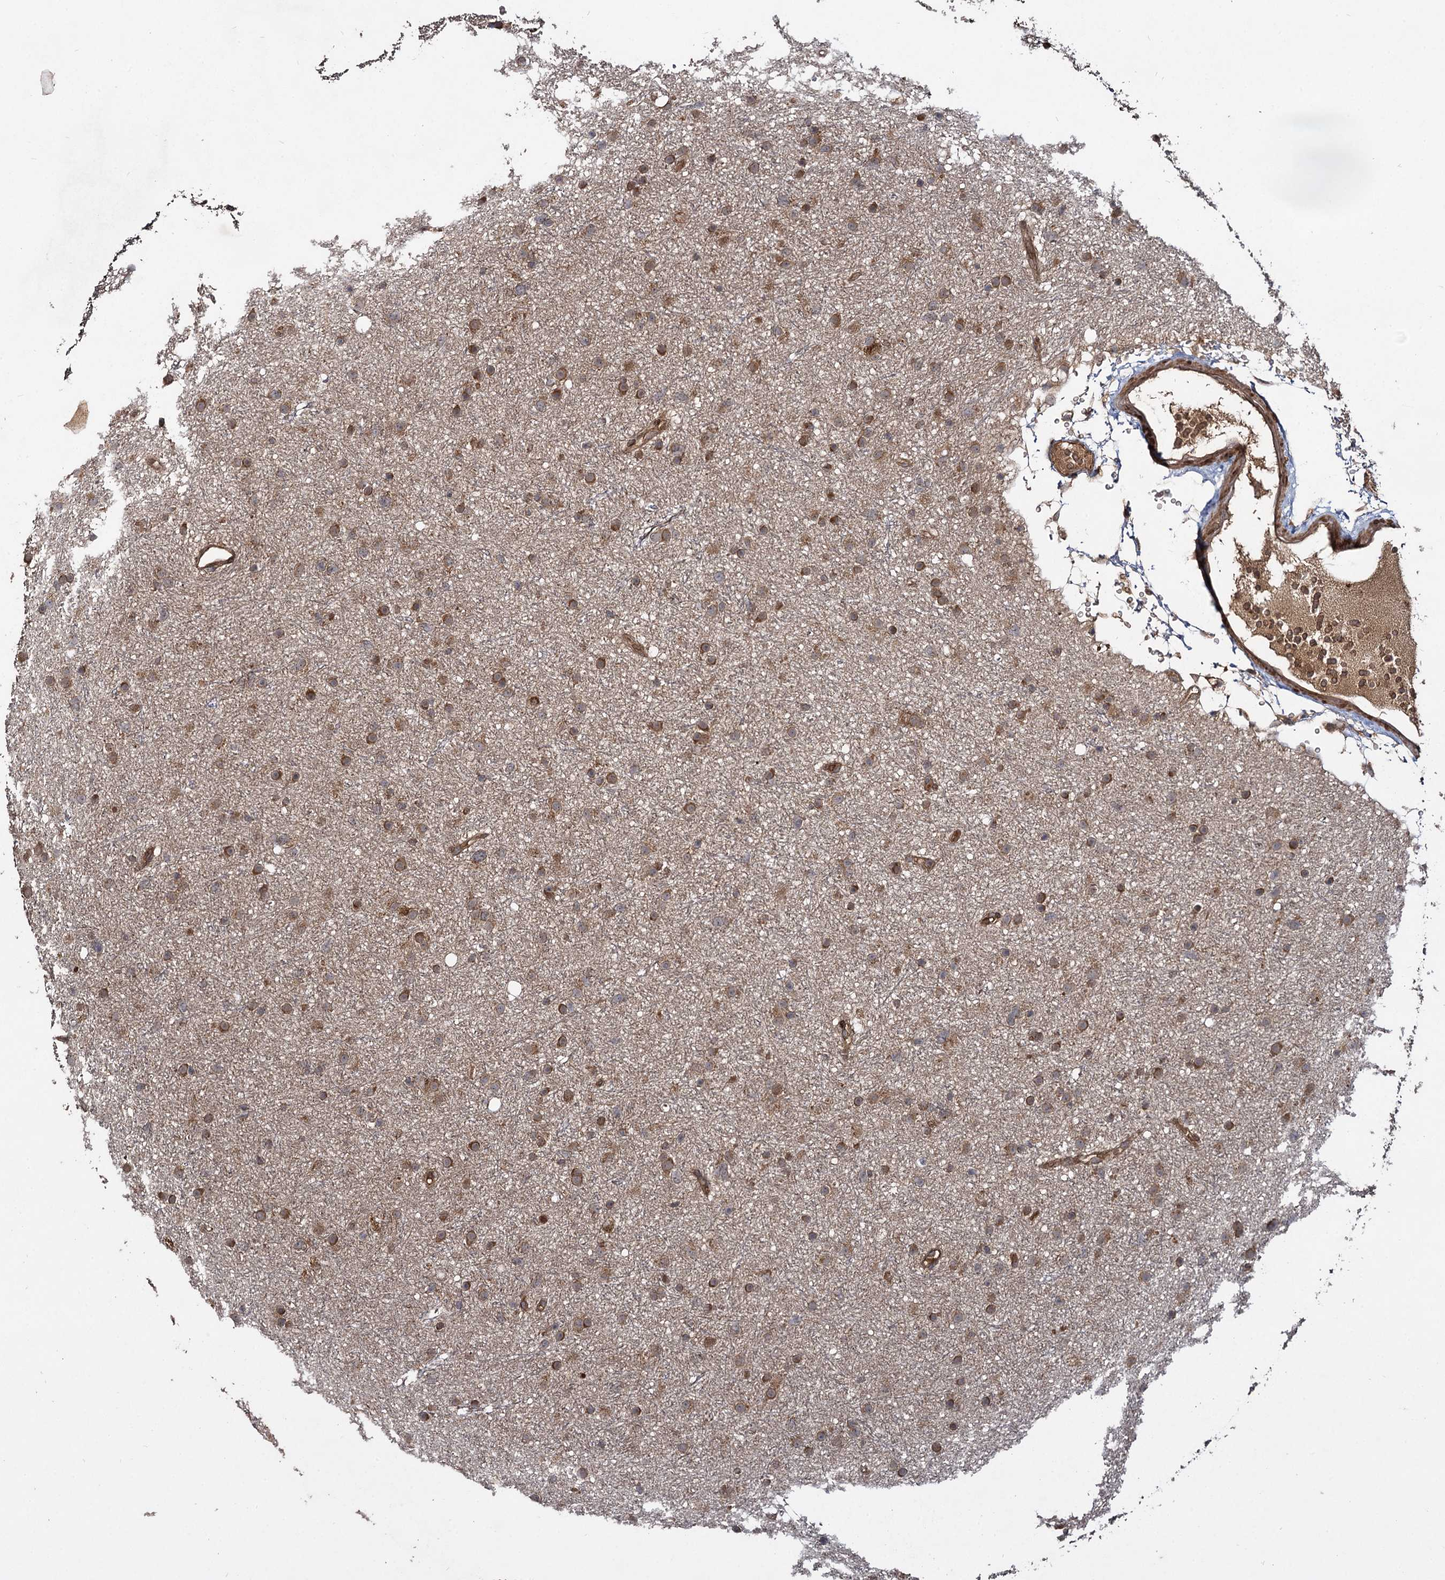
{"staining": {"intensity": "moderate", "quantity": ">75%", "location": "cytoplasmic/membranous"}, "tissue": "glioma", "cell_type": "Tumor cells", "image_type": "cancer", "snomed": [{"axis": "morphology", "description": "Glioma, malignant, Low grade"}, {"axis": "topography", "description": "Cerebral cortex"}], "caption": "DAB (3,3'-diaminobenzidine) immunohistochemical staining of glioma reveals moderate cytoplasmic/membranous protein expression in approximately >75% of tumor cells.", "gene": "DCP1B", "patient": {"sex": "female", "age": 39}}